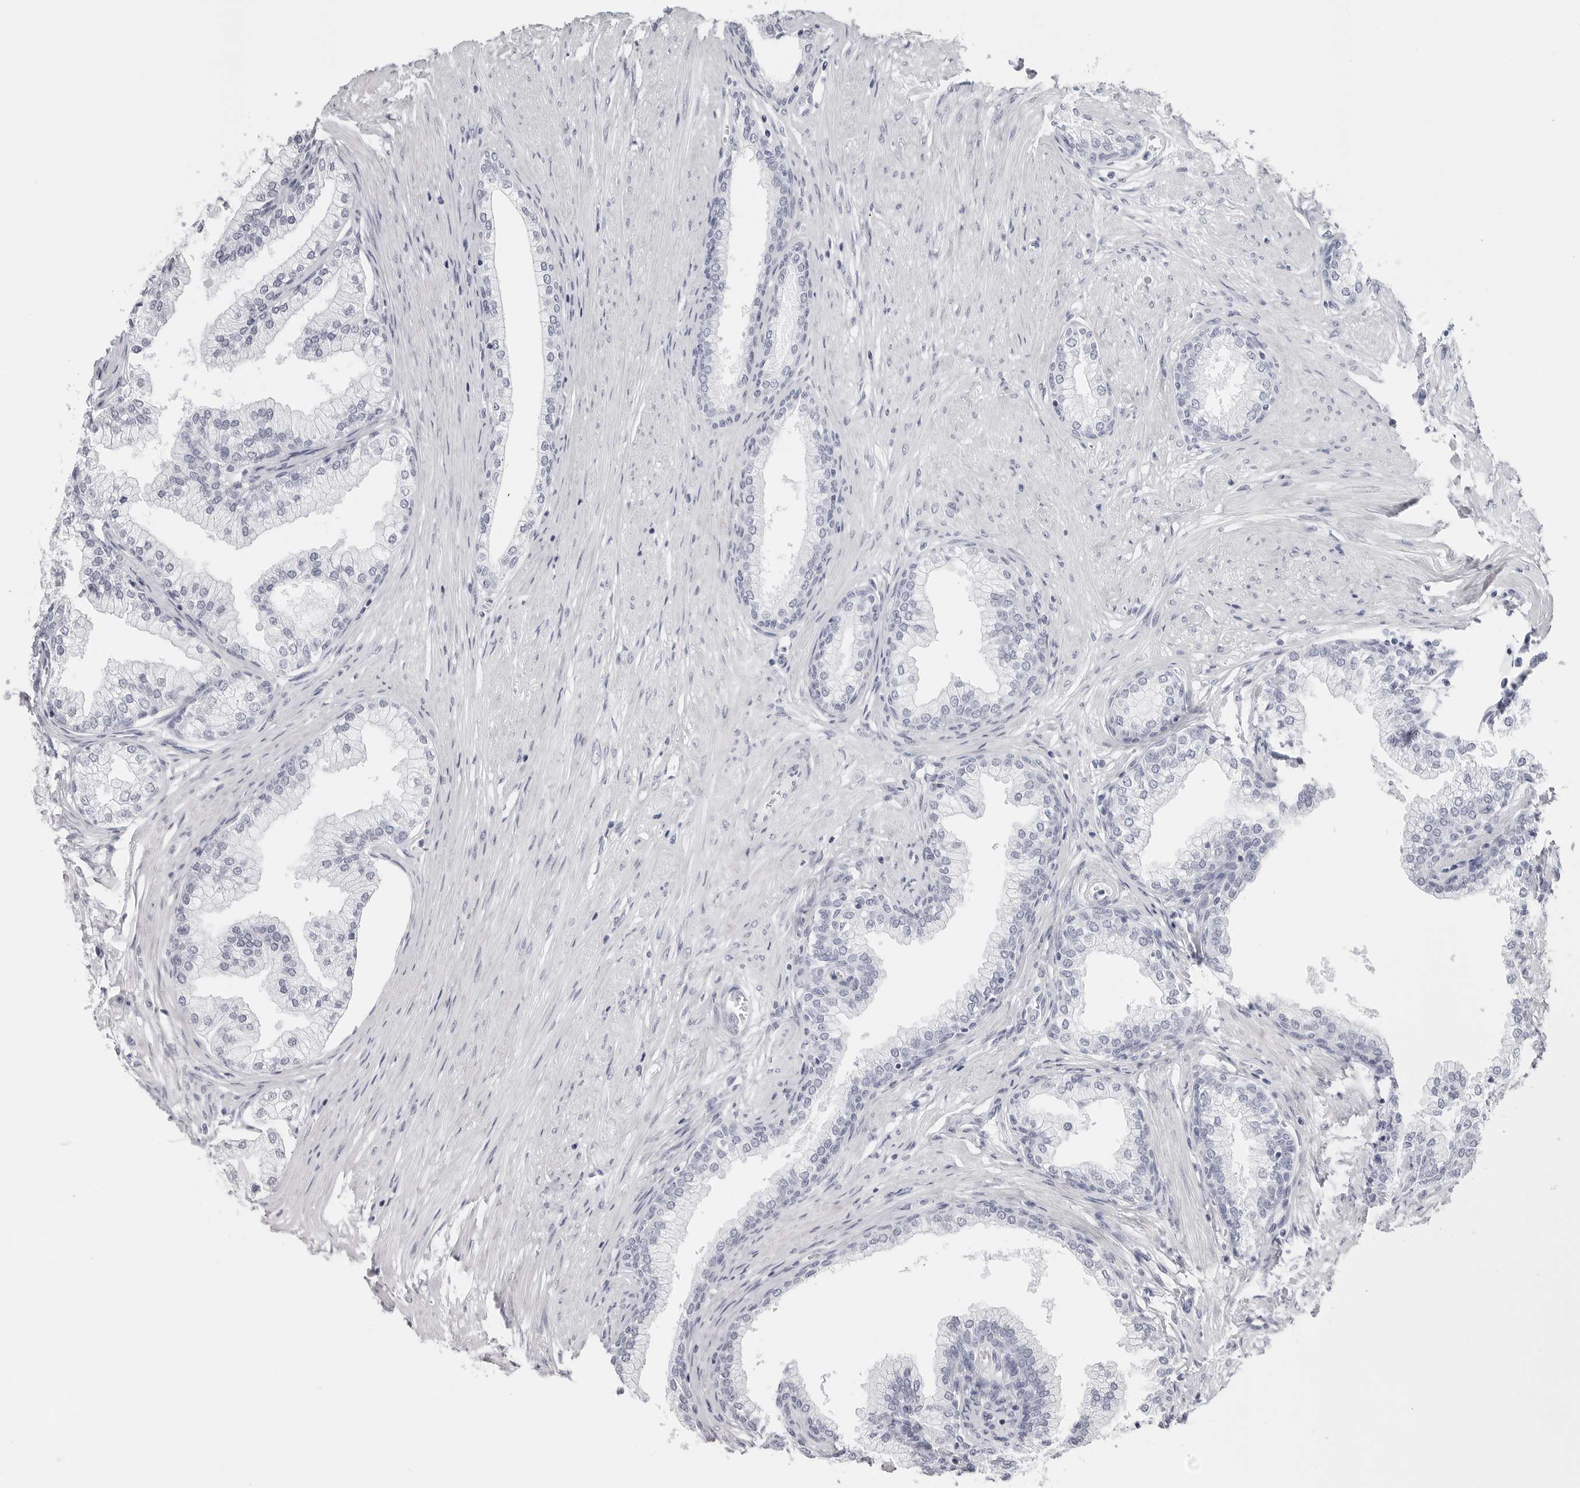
{"staining": {"intensity": "negative", "quantity": "none", "location": "none"}, "tissue": "prostate", "cell_type": "Glandular cells", "image_type": "normal", "snomed": [{"axis": "morphology", "description": "Normal tissue, NOS"}, {"axis": "morphology", "description": "Urothelial carcinoma, Low grade"}, {"axis": "topography", "description": "Urinary bladder"}, {"axis": "topography", "description": "Prostate"}], "caption": "Glandular cells show no significant protein positivity in normal prostate. (IHC, brightfield microscopy, high magnification).", "gene": "CST2", "patient": {"sex": "male", "age": 60}}